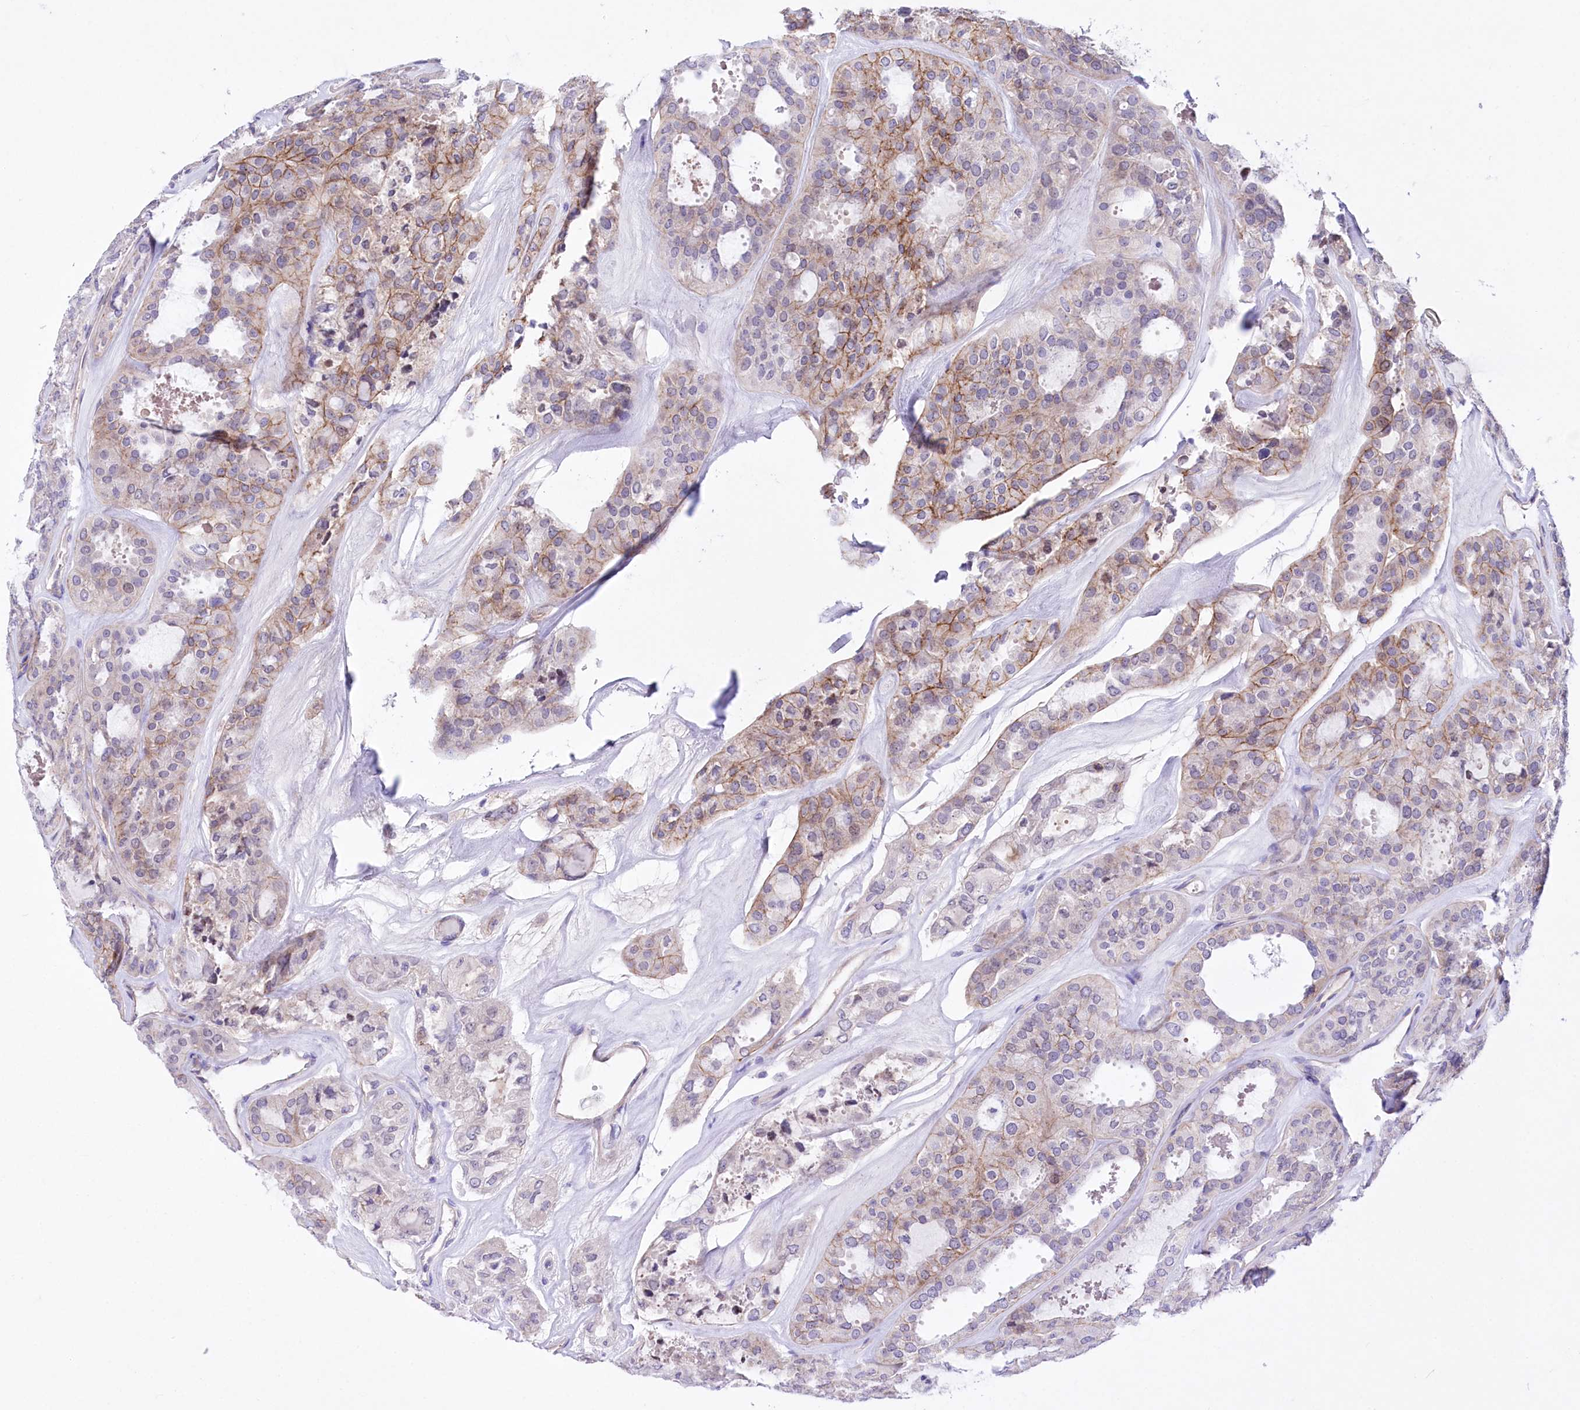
{"staining": {"intensity": "moderate", "quantity": "25%-75%", "location": "cytoplasmic/membranous"}, "tissue": "thyroid cancer", "cell_type": "Tumor cells", "image_type": "cancer", "snomed": [{"axis": "morphology", "description": "Follicular adenoma carcinoma, NOS"}, {"axis": "topography", "description": "Thyroid gland"}], "caption": "Protein analysis of thyroid cancer (follicular adenoma carcinoma) tissue displays moderate cytoplasmic/membranous staining in approximately 25%-75% of tumor cells. The staining is performed using DAB (3,3'-diaminobenzidine) brown chromogen to label protein expression. The nuclei are counter-stained blue using hematoxylin.", "gene": "CEP164", "patient": {"sex": "male", "age": 75}}